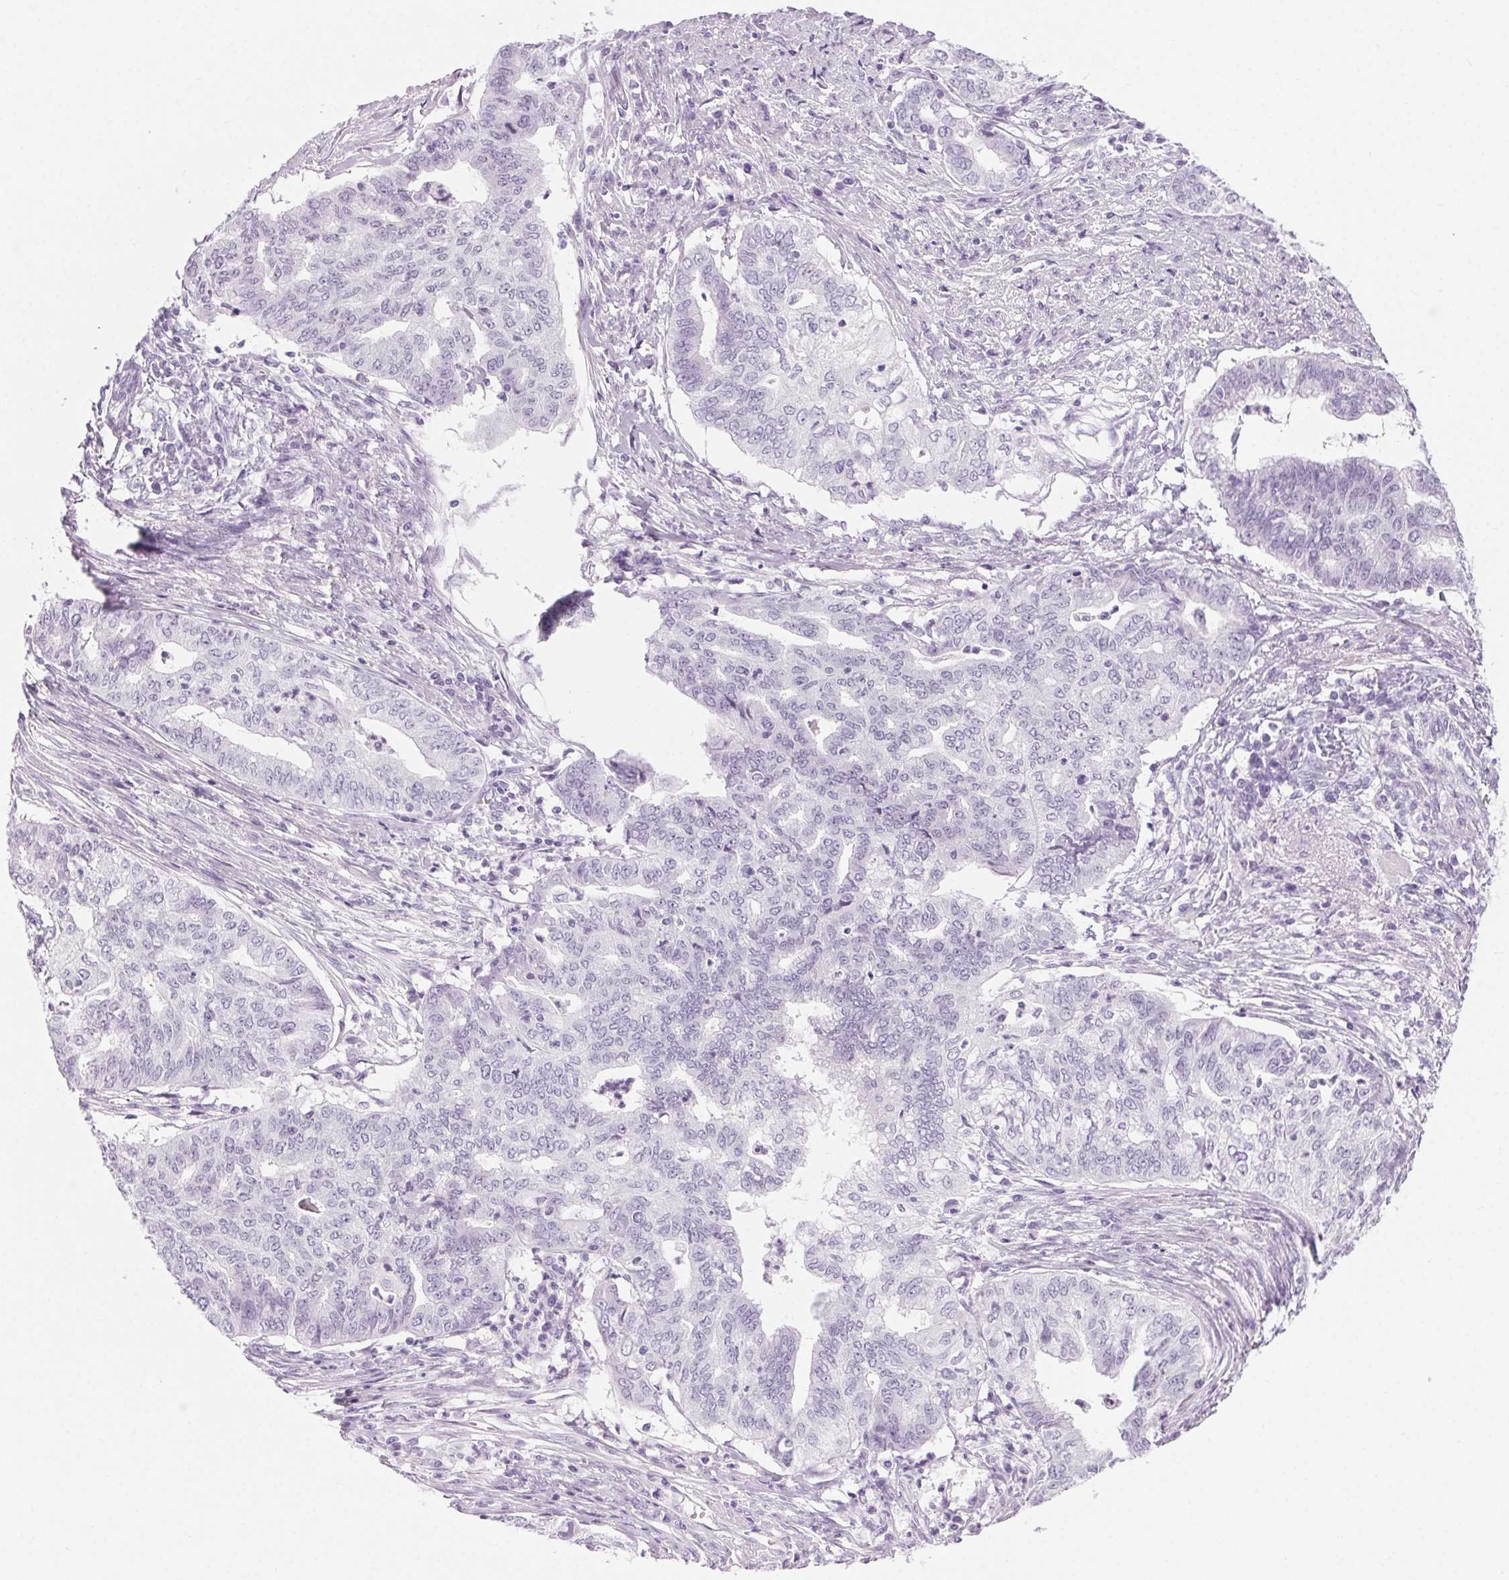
{"staining": {"intensity": "negative", "quantity": "none", "location": "none"}, "tissue": "endometrial cancer", "cell_type": "Tumor cells", "image_type": "cancer", "snomed": [{"axis": "morphology", "description": "Adenocarcinoma, NOS"}, {"axis": "topography", "description": "Endometrium"}], "caption": "Immunohistochemistry (IHC) micrograph of endometrial cancer stained for a protein (brown), which shows no expression in tumor cells.", "gene": "LRP2", "patient": {"sex": "female", "age": 79}}